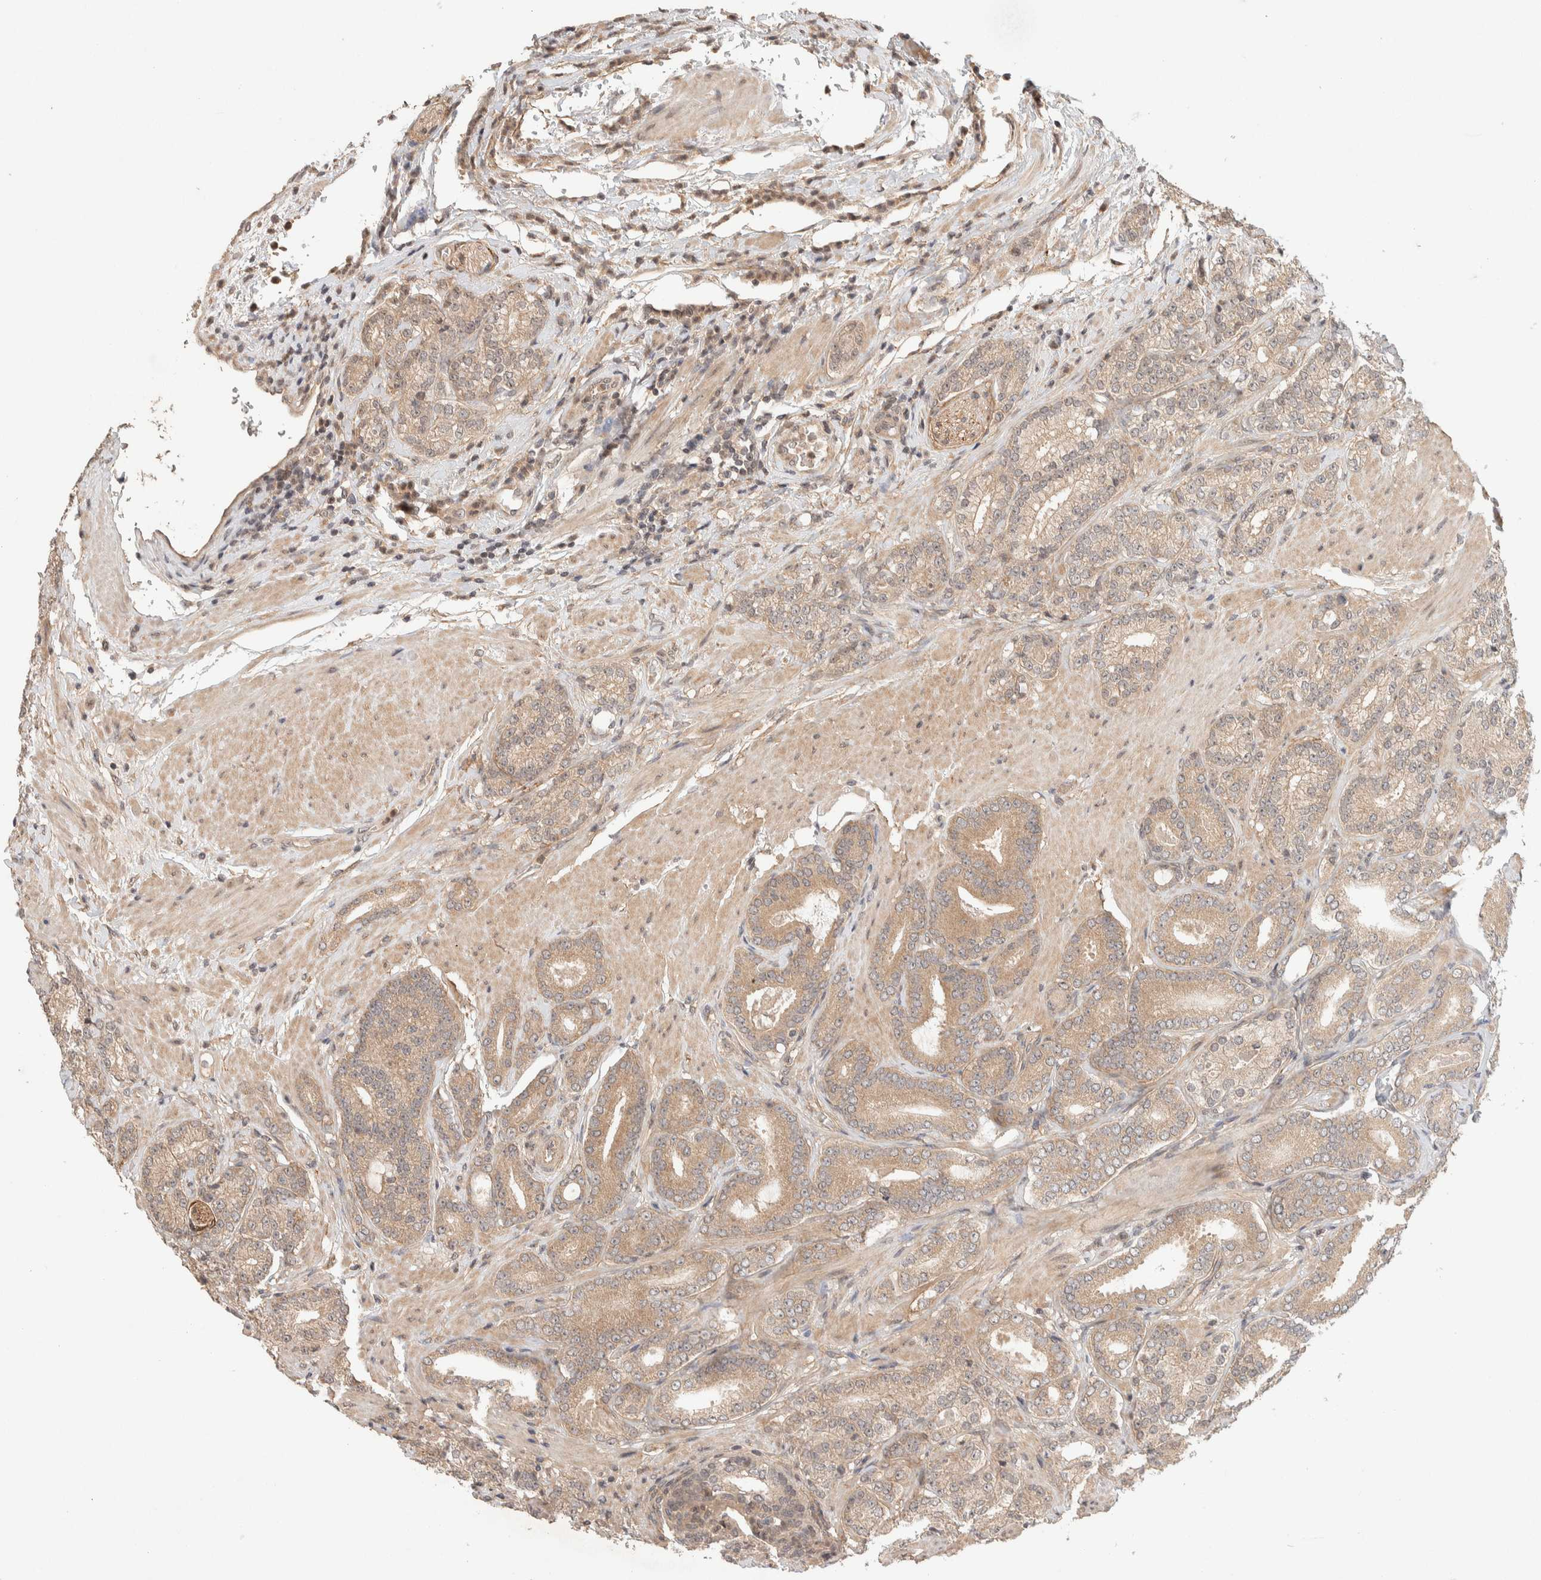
{"staining": {"intensity": "weak", "quantity": ">75%", "location": "cytoplasmic/membranous"}, "tissue": "prostate cancer", "cell_type": "Tumor cells", "image_type": "cancer", "snomed": [{"axis": "morphology", "description": "Adenocarcinoma, High grade"}, {"axis": "topography", "description": "Prostate"}], "caption": "Immunohistochemical staining of prostate cancer (adenocarcinoma (high-grade)) demonstrates low levels of weak cytoplasmic/membranous protein positivity in about >75% of tumor cells. (DAB (3,3'-diaminobenzidine) IHC with brightfield microscopy, high magnification).", "gene": "THRA", "patient": {"sex": "male", "age": 61}}